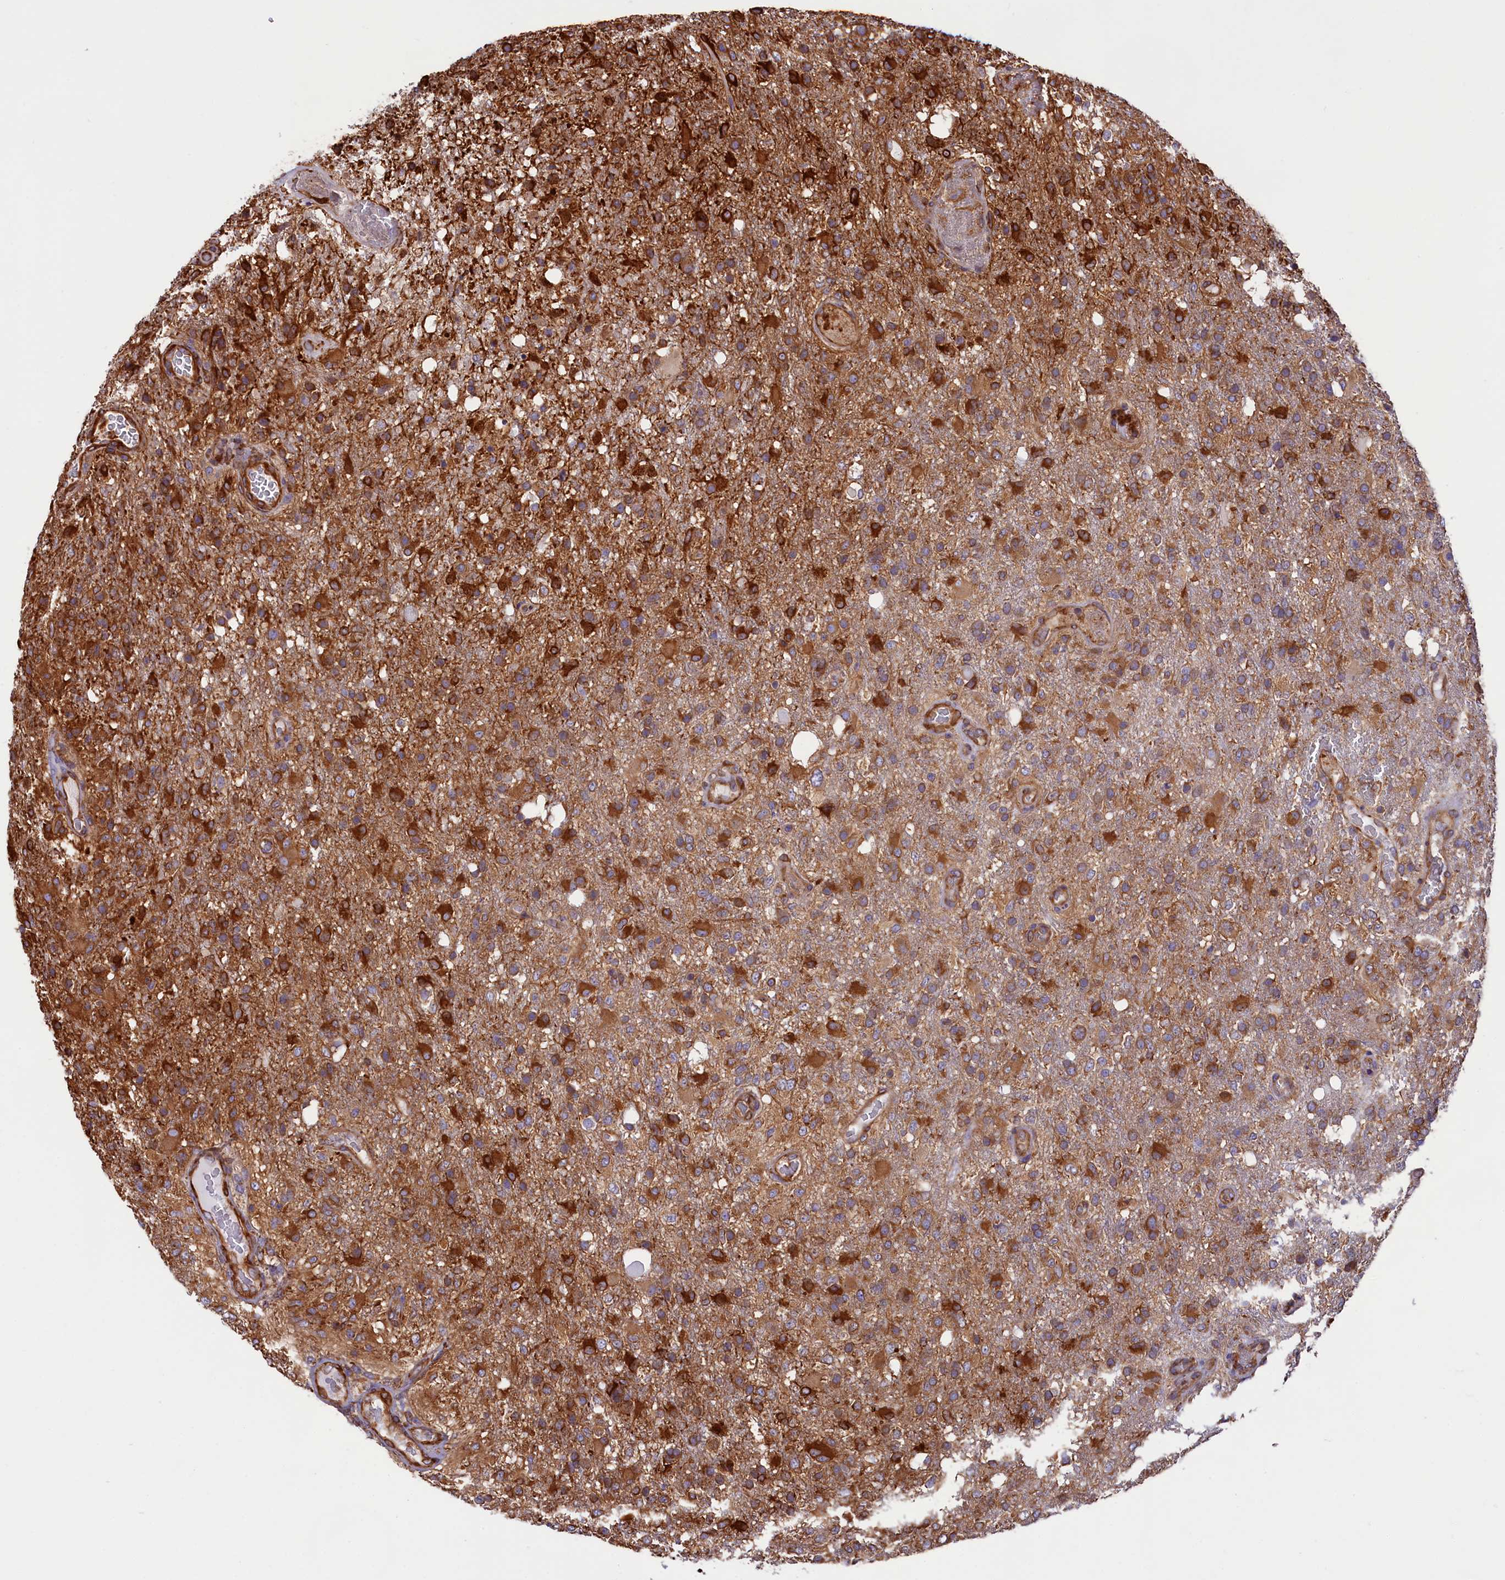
{"staining": {"intensity": "strong", "quantity": "25%-75%", "location": "cytoplasmic/membranous"}, "tissue": "glioma", "cell_type": "Tumor cells", "image_type": "cancer", "snomed": [{"axis": "morphology", "description": "Glioma, malignant, High grade"}, {"axis": "topography", "description": "Brain"}], "caption": "A brown stain highlights strong cytoplasmic/membranous positivity of a protein in malignant glioma (high-grade) tumor cells.", "gene": "GYS1", "patient": {"sex": "female", "age": 74}}